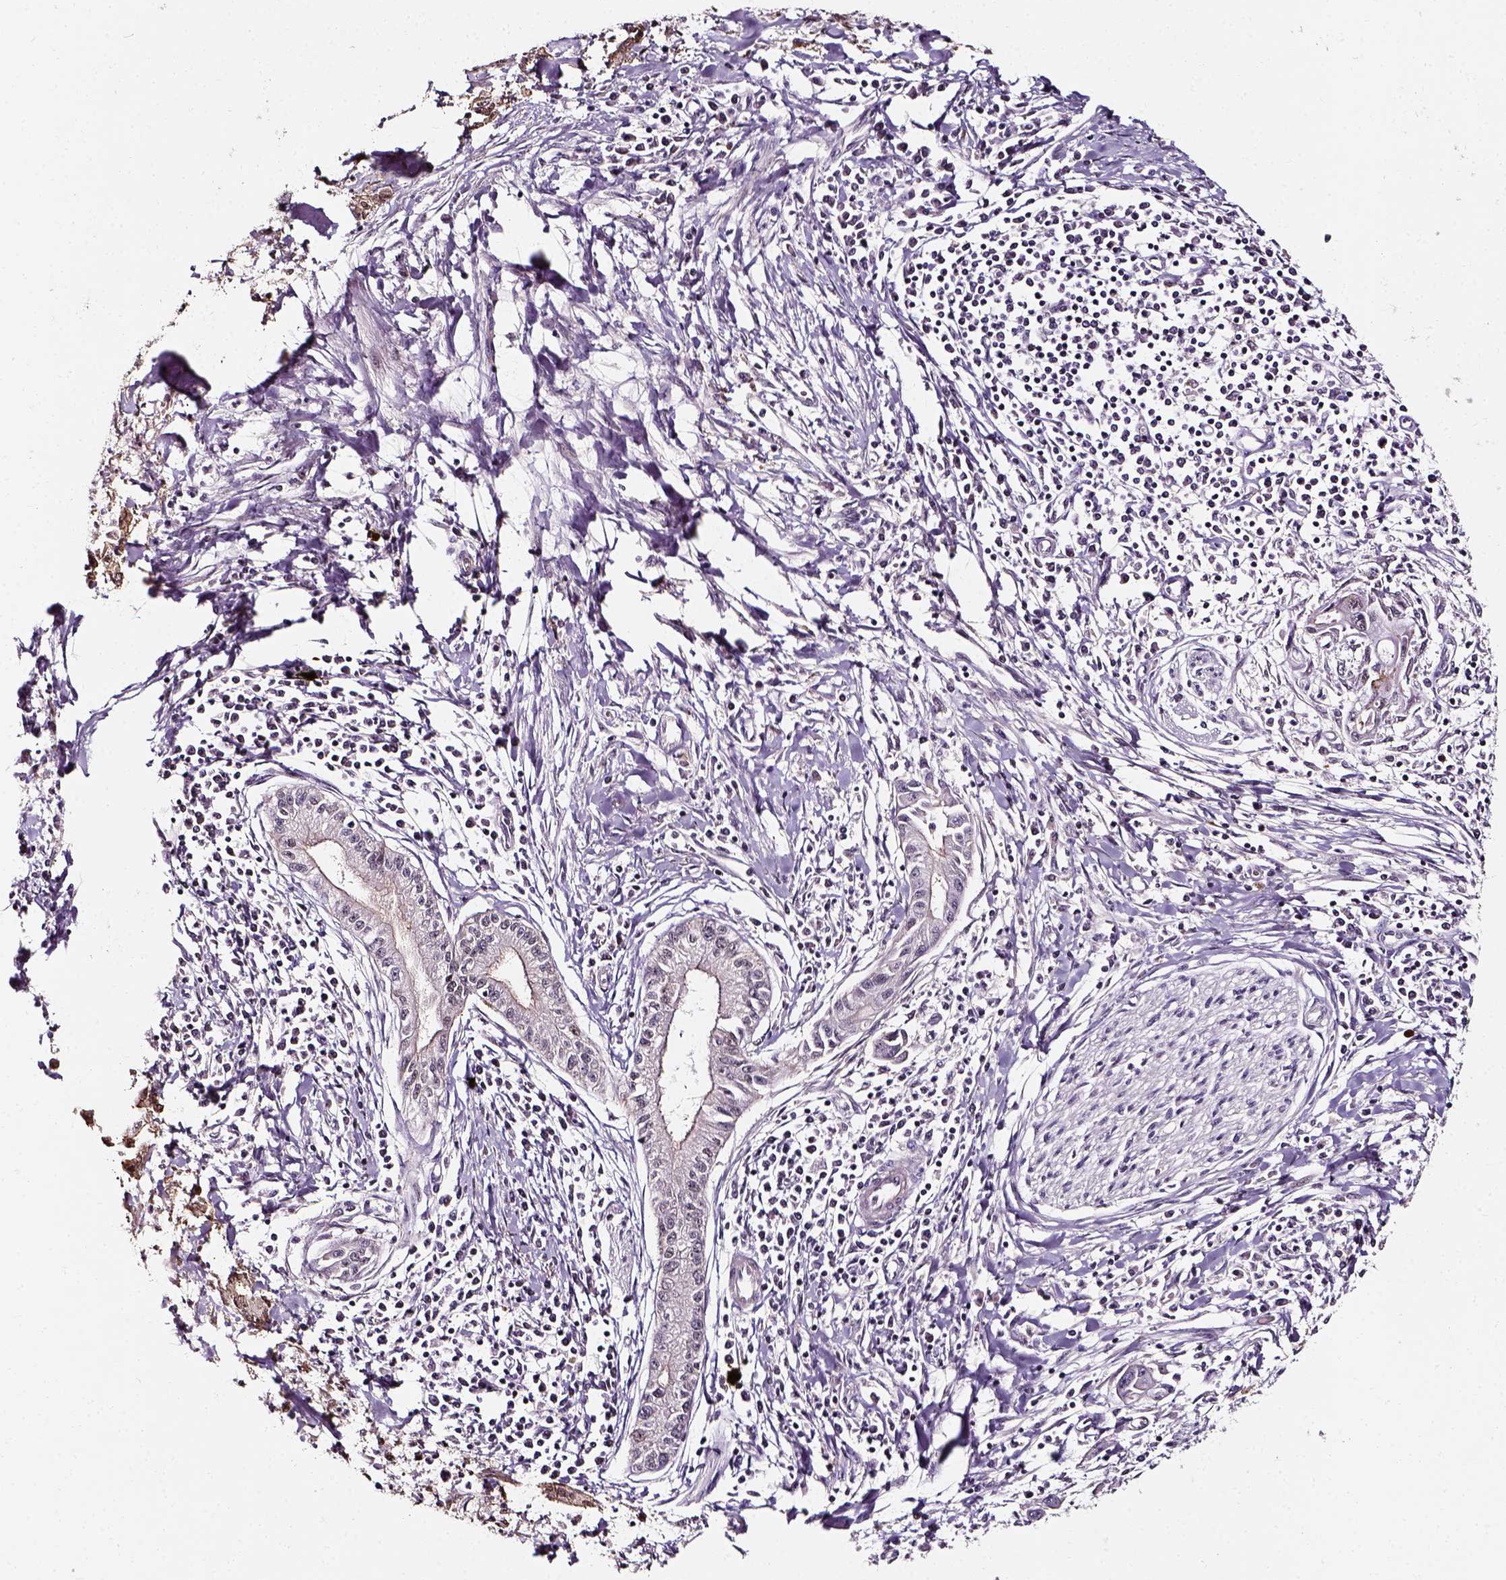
{"staining": {"intensity": "weak", "quantity": "25%-75%", "location": "nuclear"}, "tissue": "pancreatic cancer", "cell_type": "Tumor cells", "image_type": "cancer", "snomed": [{"axis": "morphology", "description": "Adenocarcinoma, NOS"}, {"axis": "topography", "description": "Pancreas"}], "caption": "Protein staining of pancreatic cancer tissue shows weak nuclear expression in approximately 25%-75% of tumor cells.", "gene": "NACC1", "patient": {"sex": "male", "age": 72}}